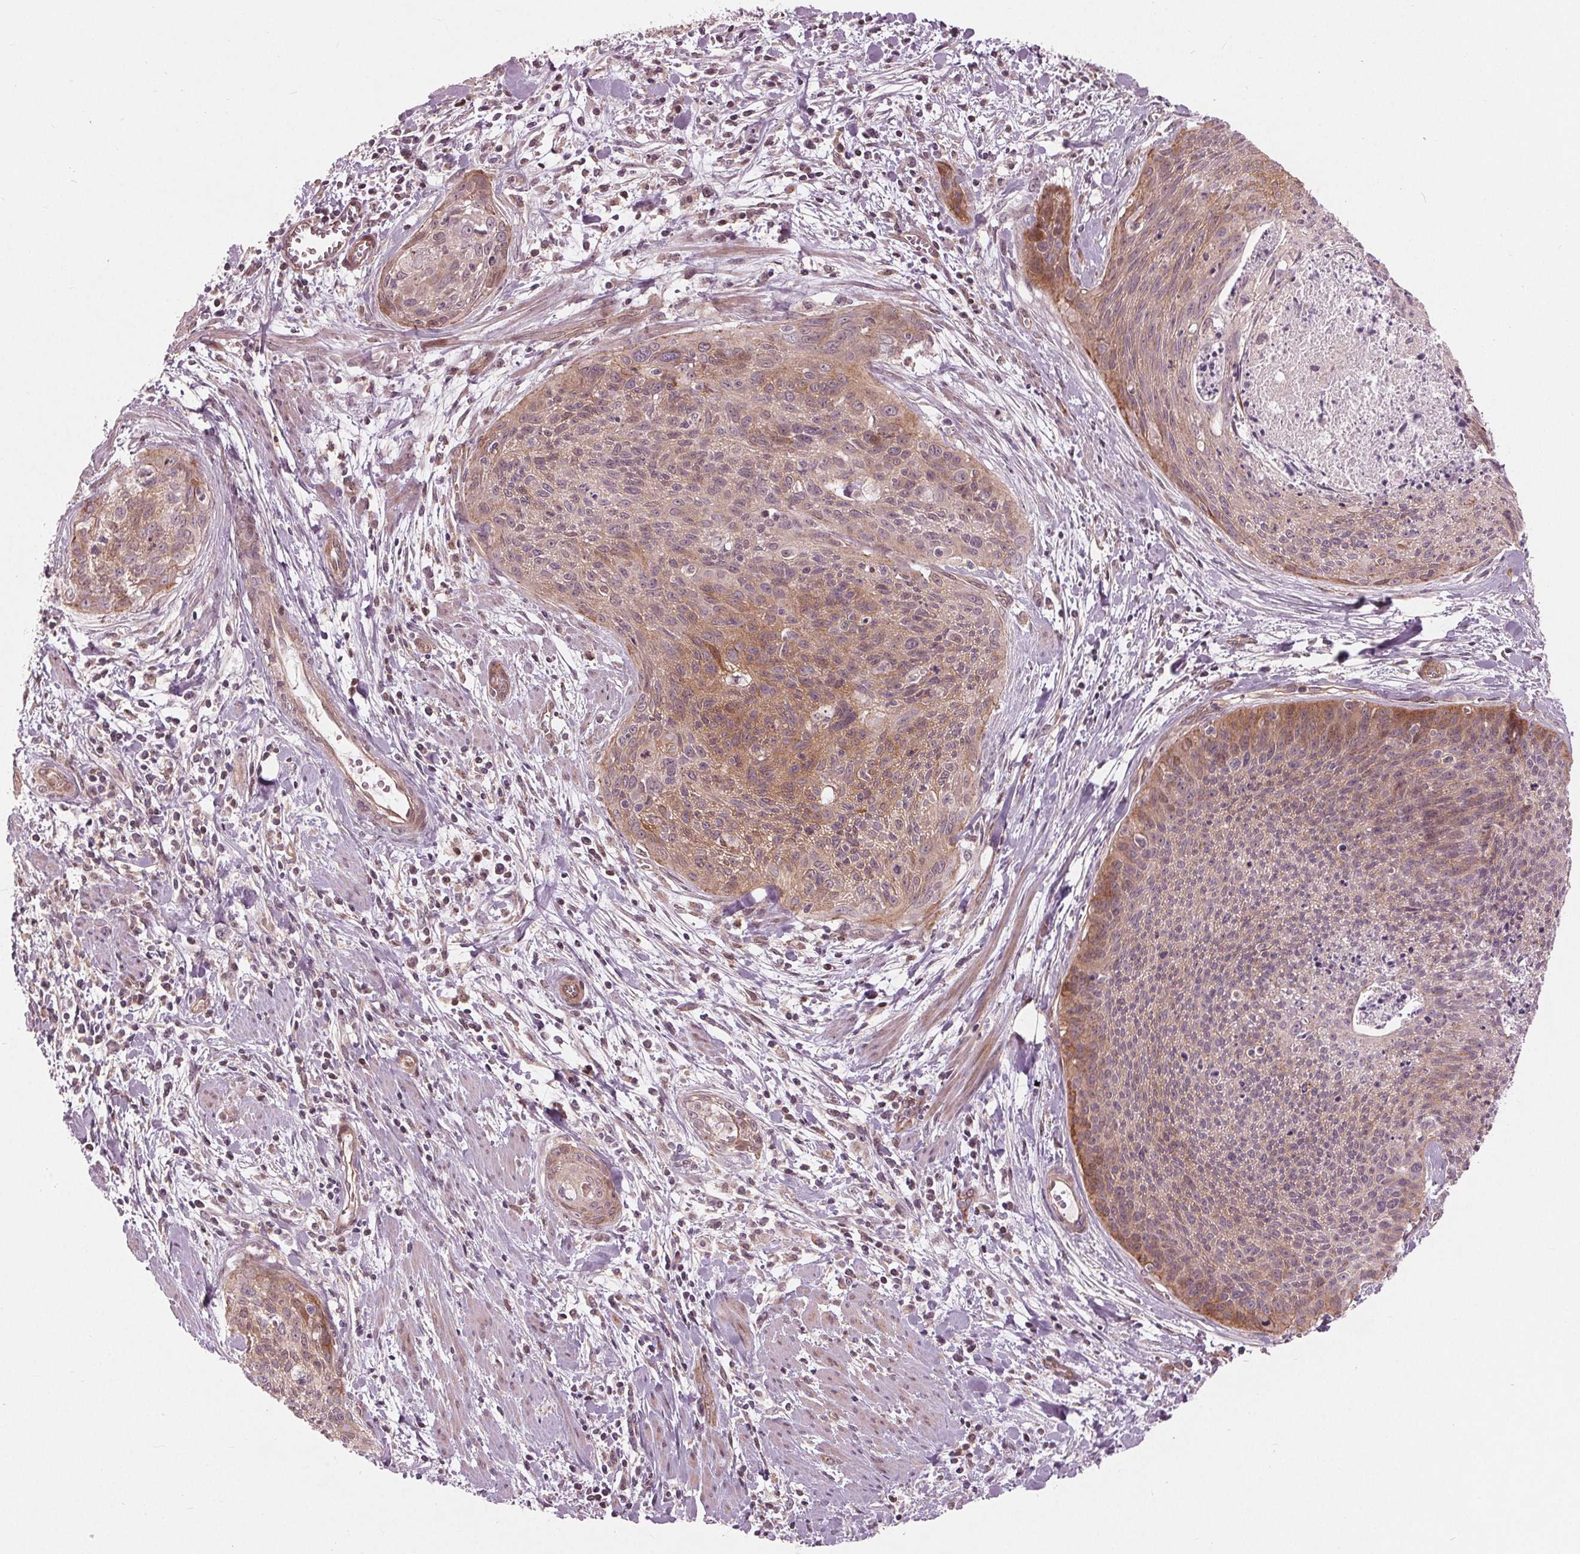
{"staining": {"intensity": "moderate", "quantity": "<25%", "location": "cytoplasmic/membranous"}, "tissue": "cervical cancer", "cell_type": "Tumor cells", "image_type": "cancer", "snomed": [{"axis": "morphology", "description": "Squamous cell carcinoma, NOS"}, {"axis": "topography", "description": "Cervix"}], "caption": "Immunohistochemical staining of human cervical cancer demonstrates moderate cytoplasmic/membranous protein expression in about <25% of tumor cells.", "gene": "TXNIP", "patient": {"sex": "female", "age": 55}}